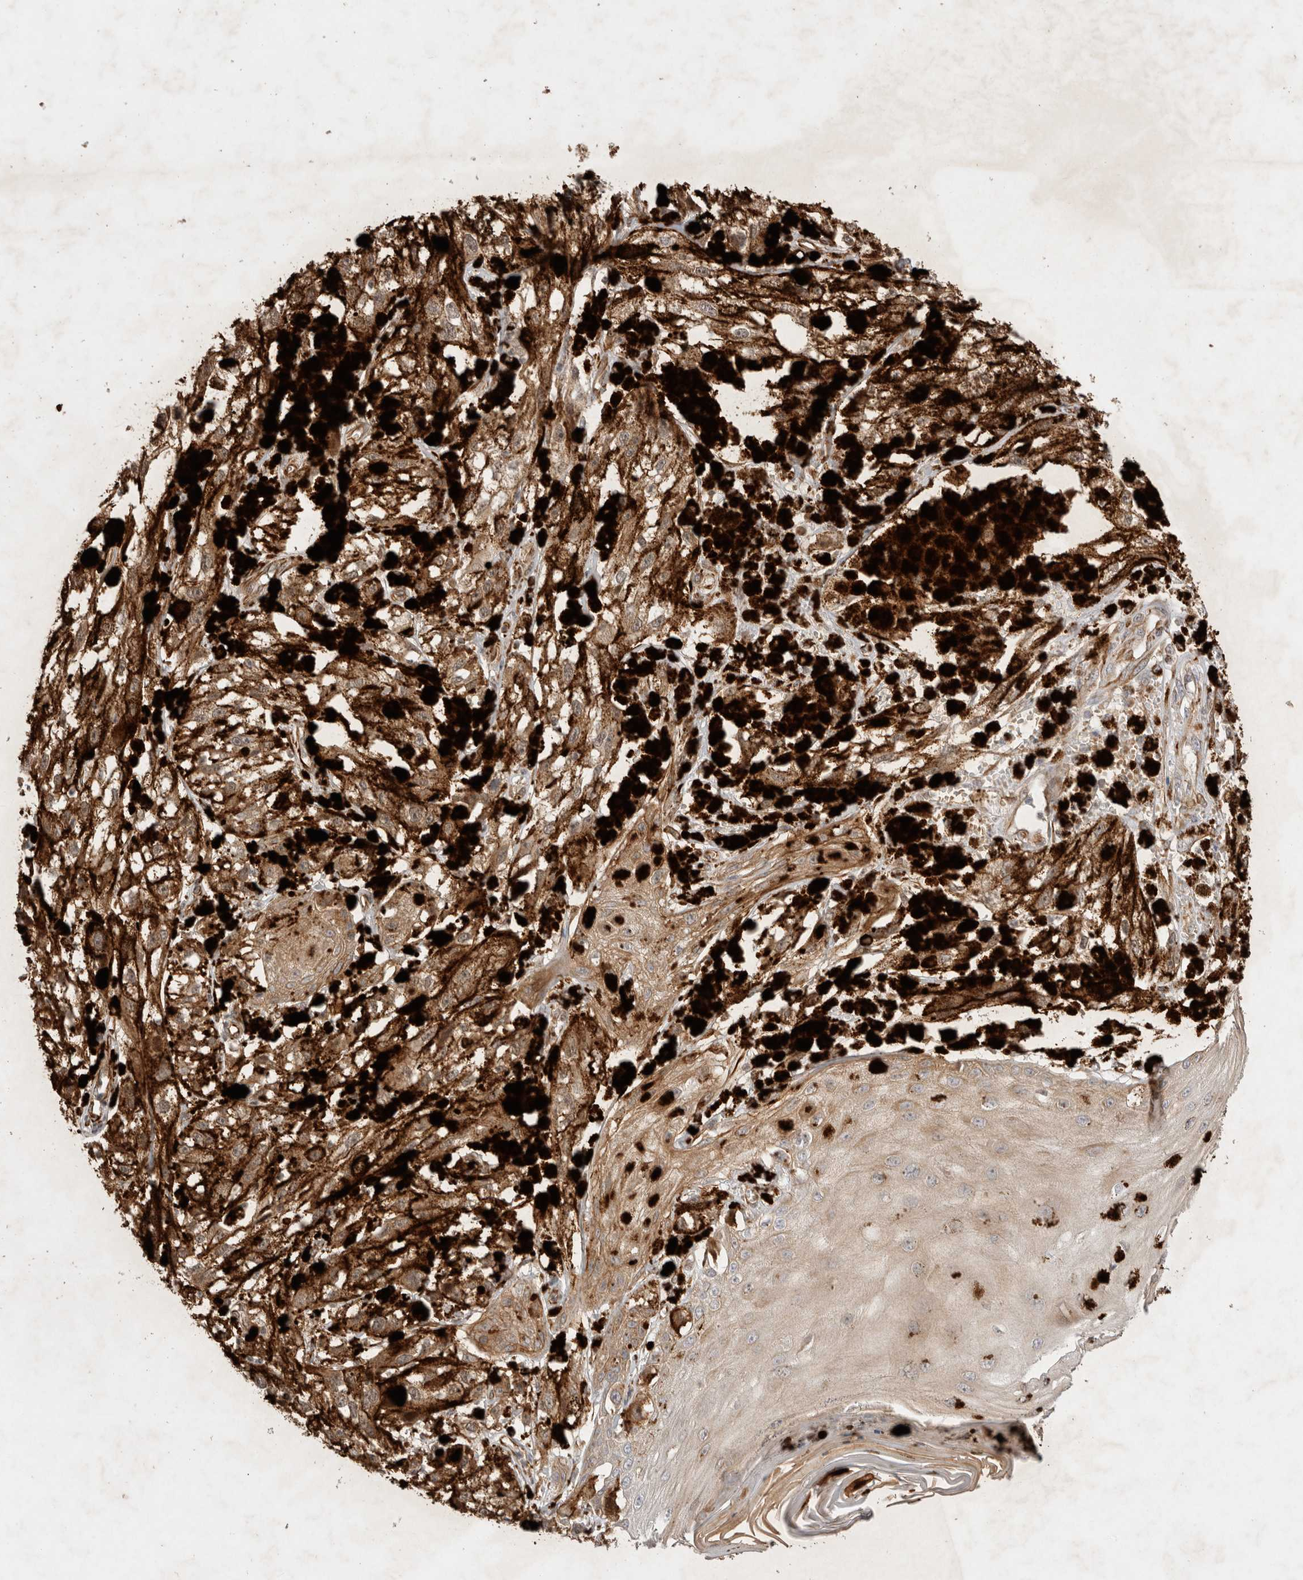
{"staining": {"intensity": "moderate", "quantity": ">75%", "location": "cytoplasmic/membranous"}, "tissue": "melanoma", "cell_type": "Tumor cells", "image_type": "cancer", "snomed": [{"axis": "morphology", "description": "Malignant melanoma, NOS"}, {"axis": "topography", "description": "Skin"}], "caption": "Immunohistochemical staining of human malignant melanoma displays medium levels of moderate cytoplasmic/membranous positivity in approximately >75% of tumor cells.", "gene": "NMU", "patient": {"sex": "male", "age": 88}}